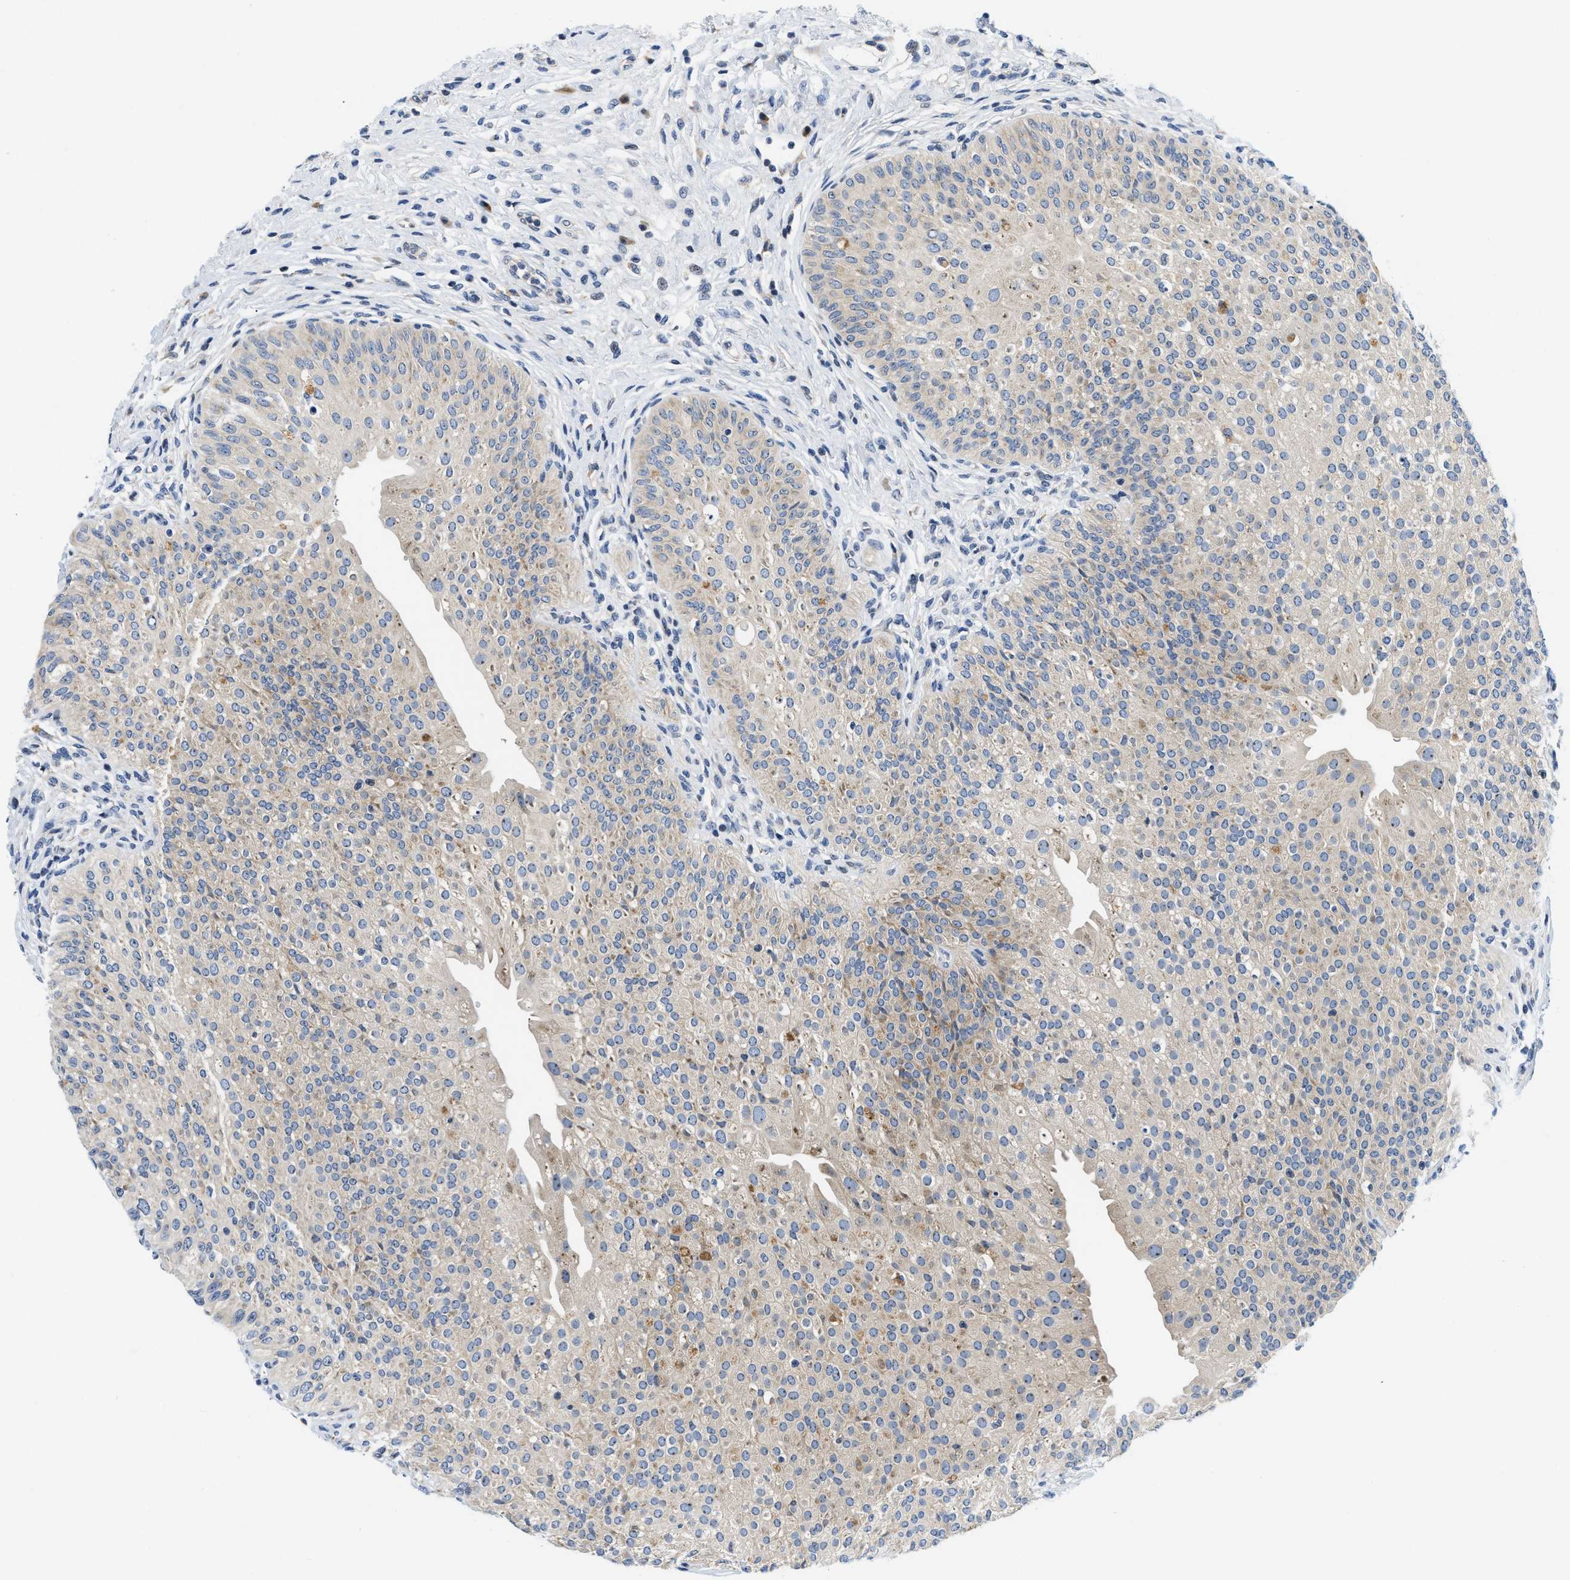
{"staining": {"intensity": "weak", "quantity": "25%-75%", "location": "cytoplasmic/membranous"}, "tissue": "urinary bladder", "cell_type": "Urothelial cells", "image_type": "normal", "snomed": [{"axis": "morphology", "description": "Normal tissue, NOS"}, {"axis": "topography", "description": "Urinary bladder"}], "caption": "Urinary bladder stained with immunohistochemistry (IHC) reveals weak cytoplasmic/membranous staining in about 25%-75% of urothelial cells.", "gene": "IKBKE", "patient": {"sex": "male", "age": 46}}